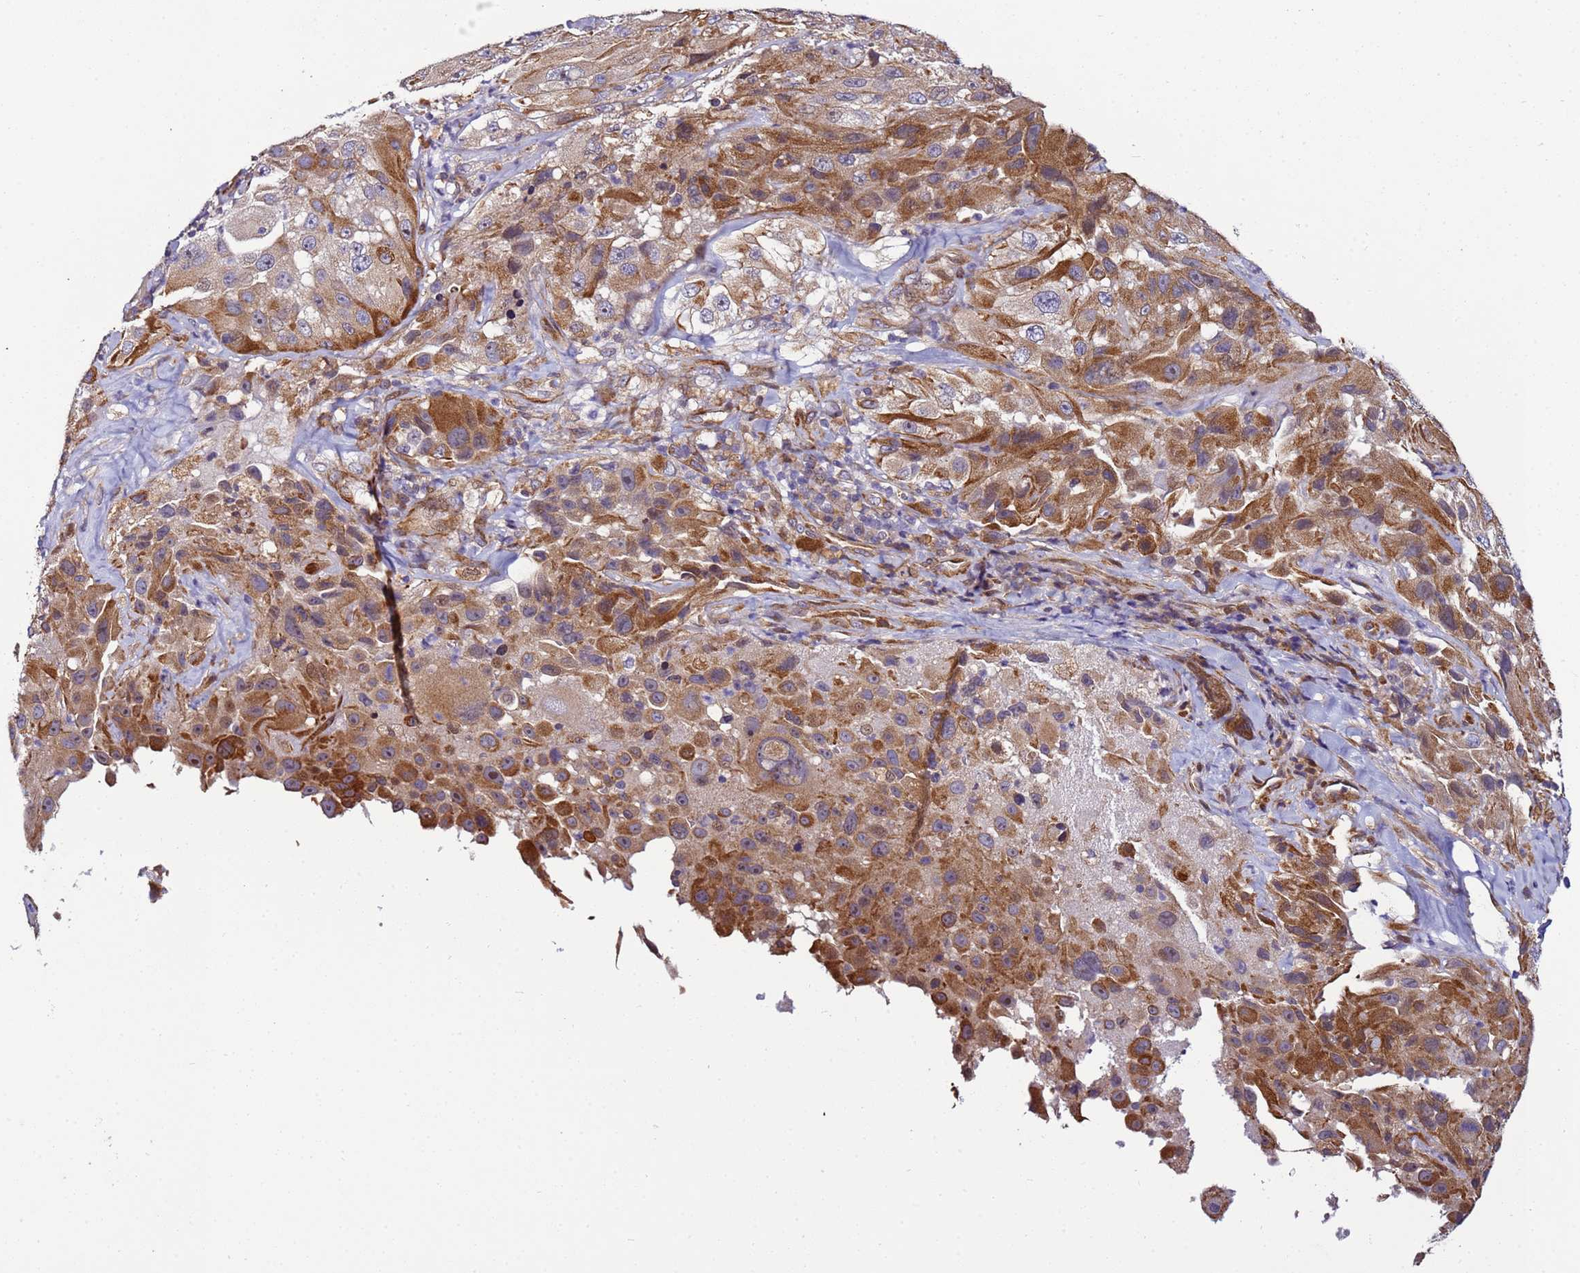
{"staining": {"intensity": "moderate", "quantity": ">75%", "location": "cytoplasmic/membranous"}, "tissue": "melanoma", "cell_type": "Tumor cells", "image_type": "cancer", "snomed": [{"axis": "morphology", "description": "Malignant melanoma, Metastatic site"}, {"axis": "topography", "description": "Lymph node"}], "caption": "Melanoma stained for a protein (brown) demonstrates moderate cytoplasmic/membranous positive expression in approximately >75% of tumor cells.", "gene": "MCRIP1", "patient": {"sex": "male", "age": 62}}